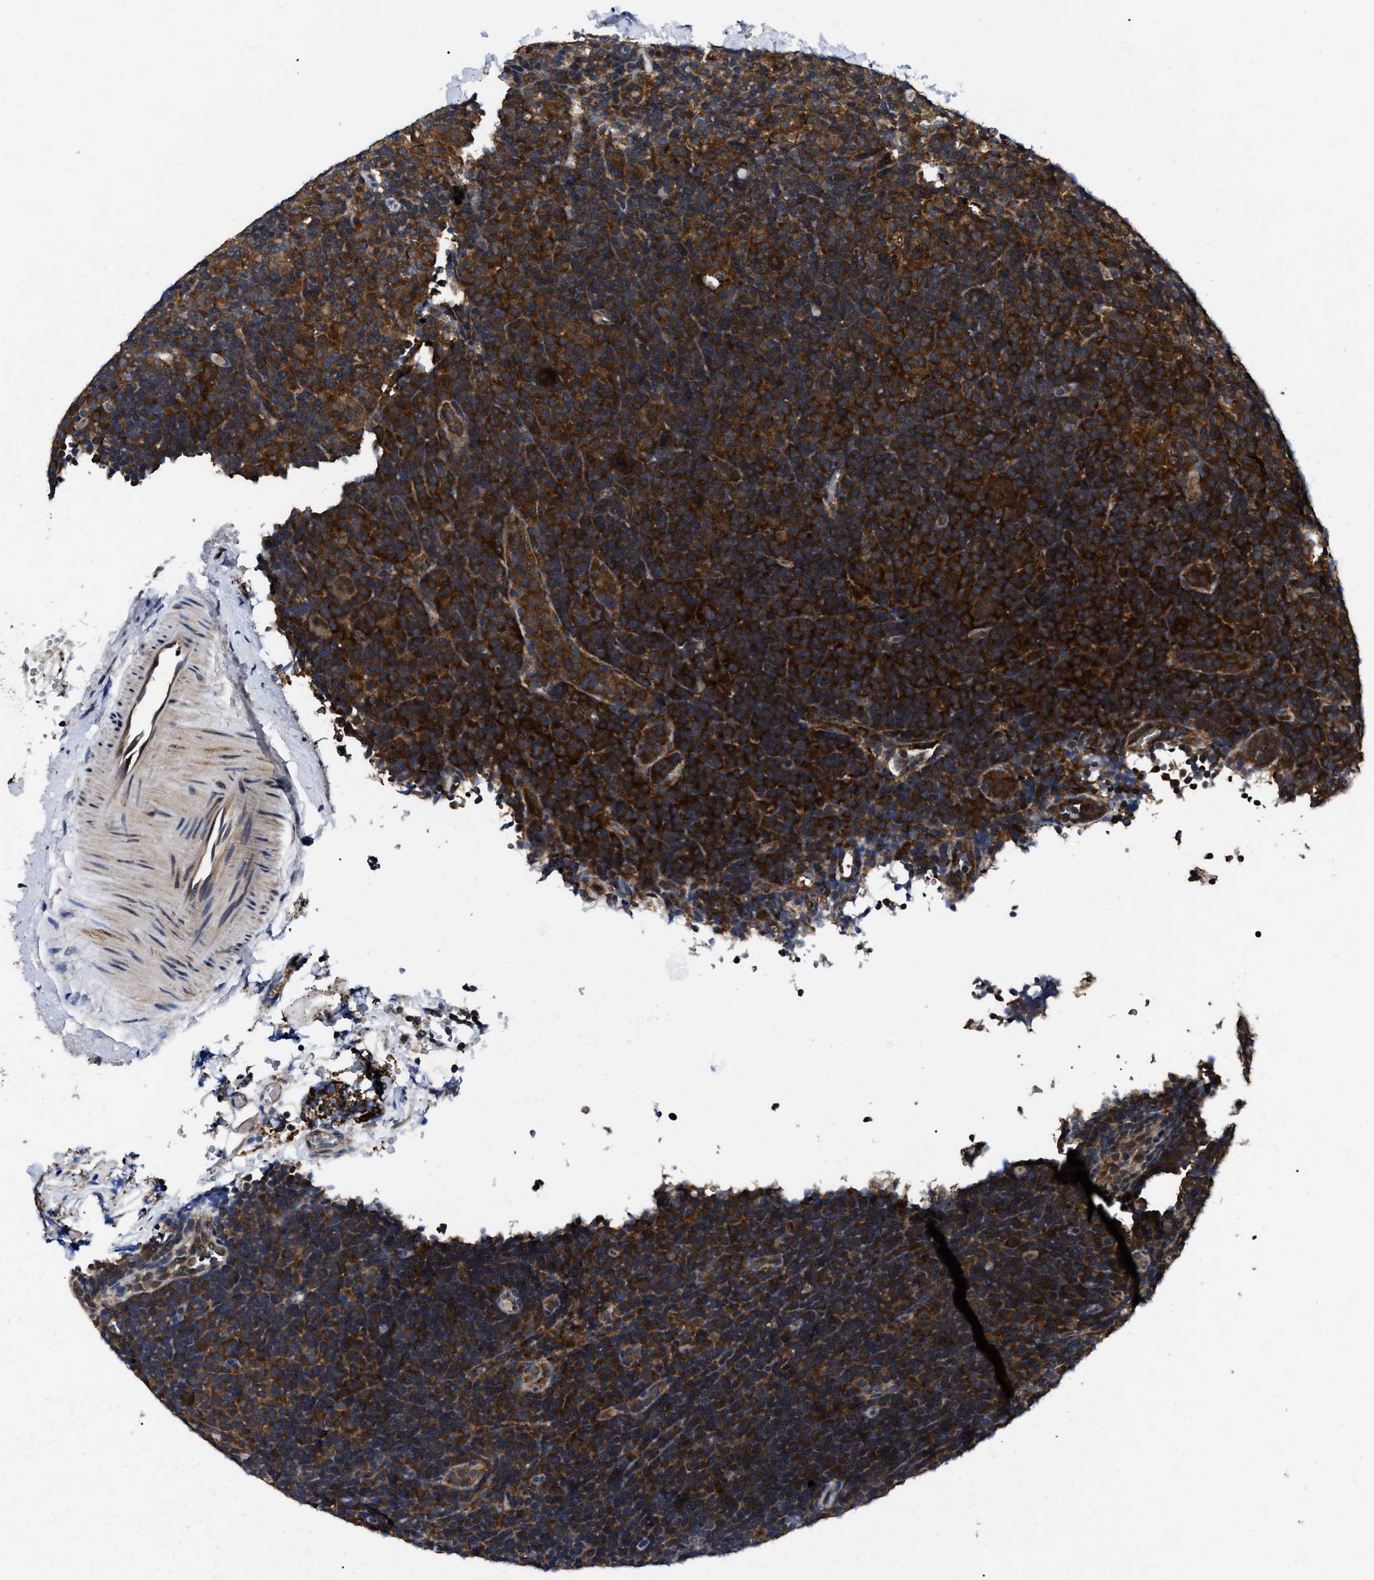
{"staining": {"intensity": "moderate", "quantity": ">75%", "location": "cytoplasmic/membranous"}, "tissue": "lymphoma", "cell_type": "Tumor cells", "image_type": "cancer", "snomed": [{"axis": "morphology", "description": "Hodgkin's disease, NOS"}, {"axis": "topography", "description": "Lymph node"}], "caption": "Brown immunohistochemical staining in human lymphoma shows moderate cytoplasmic/membranous positivity in approximately >75% of tumor cells.", "gene": "GET4", "patient": {"sex": "female", "age": 57}}